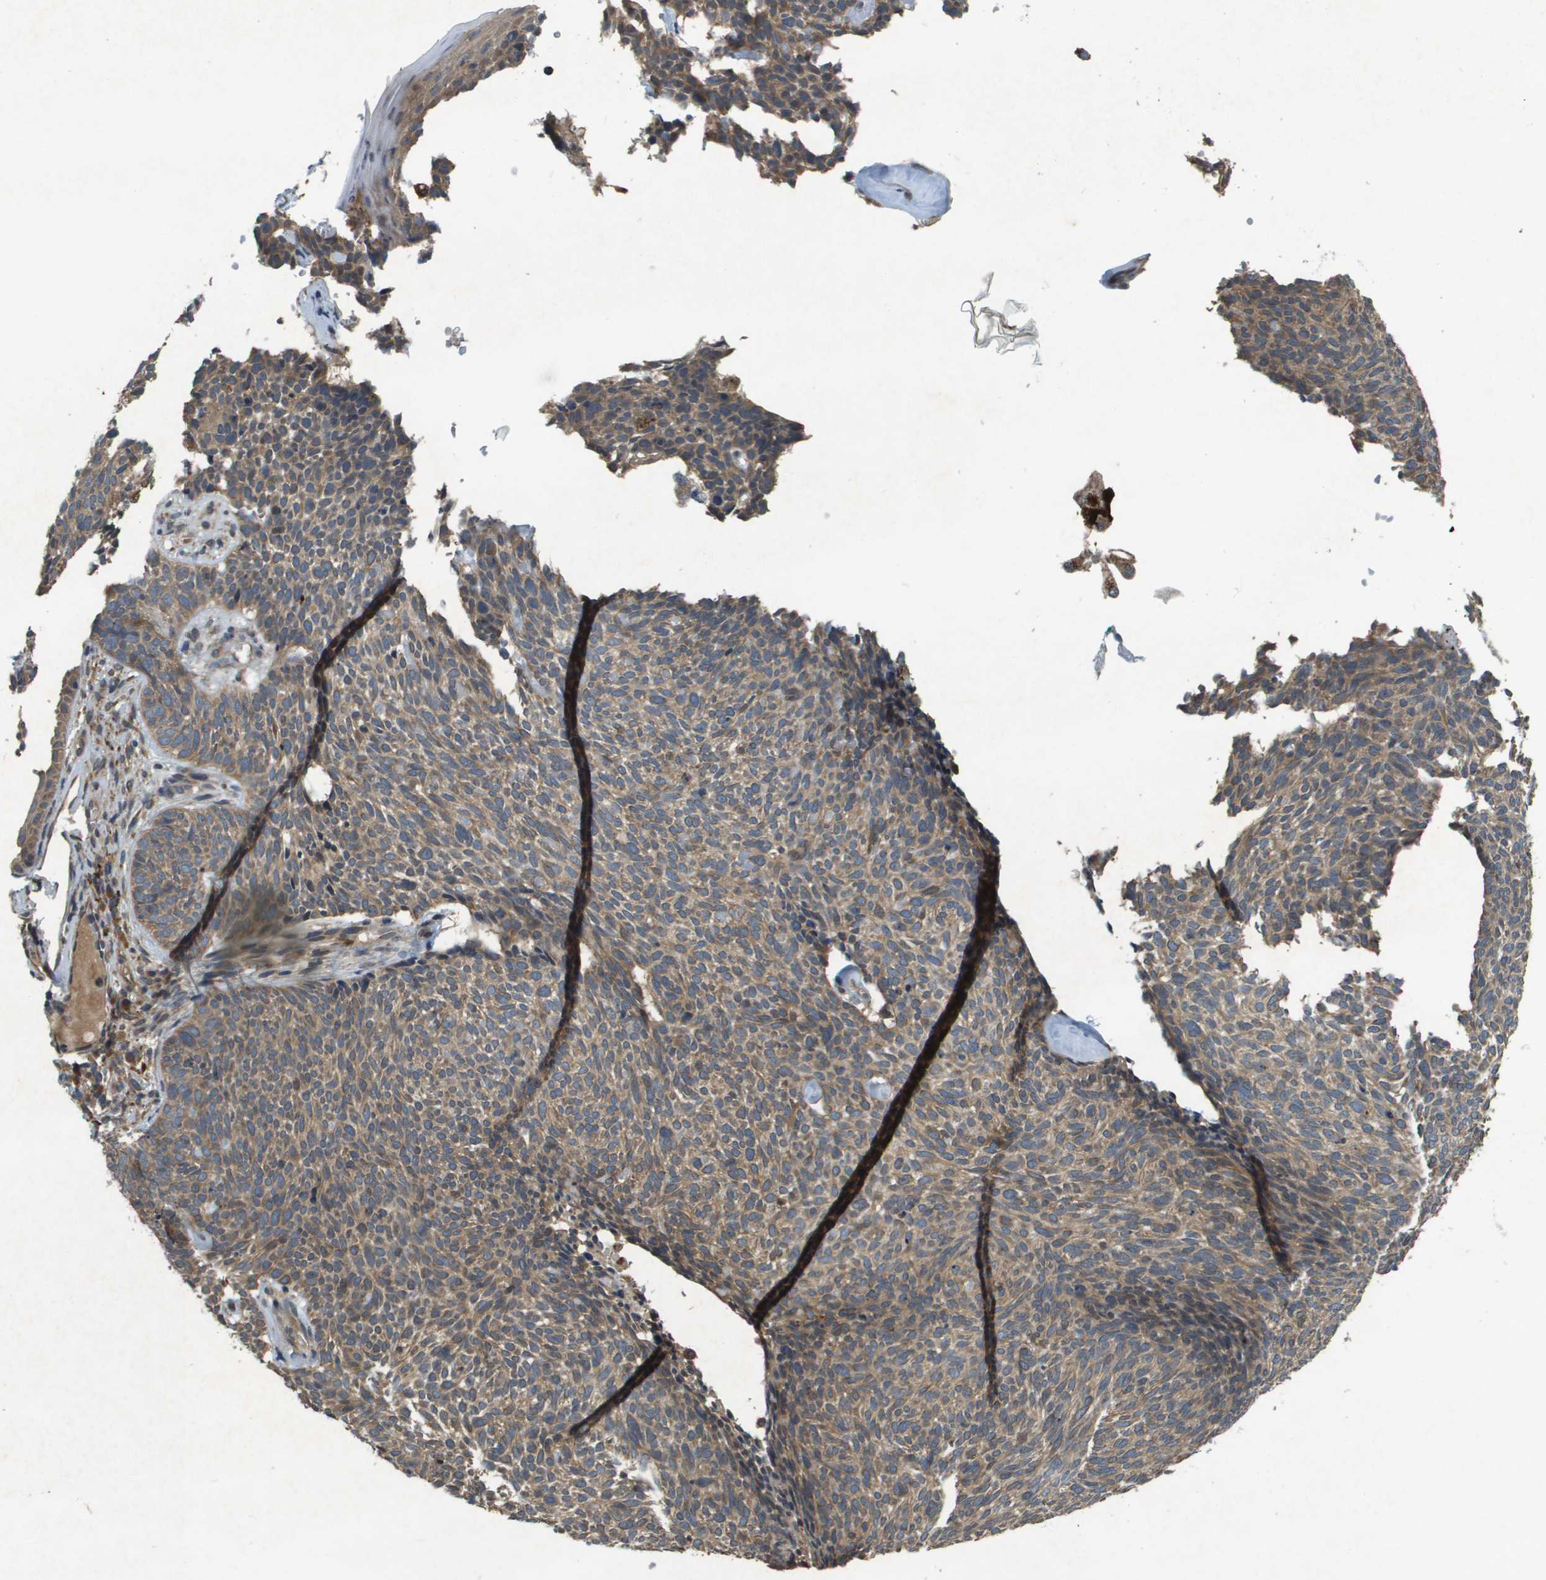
{"staining": {"intensity": "moderate", "quantity": ">75%", "location": "cytoplasmic/membranous"}, "tissue": "skin cancer", "cell_type": "Tumor cells", "image_type": "cancer", "snomed": [{"axis": "morphology", "description": "Basal cell carcinoma"}, {"axis": "topography", "description": "Skin"}], "caption": "Skin cancer (basal cell carcinoma) stained with DAB IHC displays medium levels of moderate cytoplasmic/membranous expression in about >75% of tumor cells.", "gene": "CDKN2C", "patient": {"sex": "female", "age": 84}}